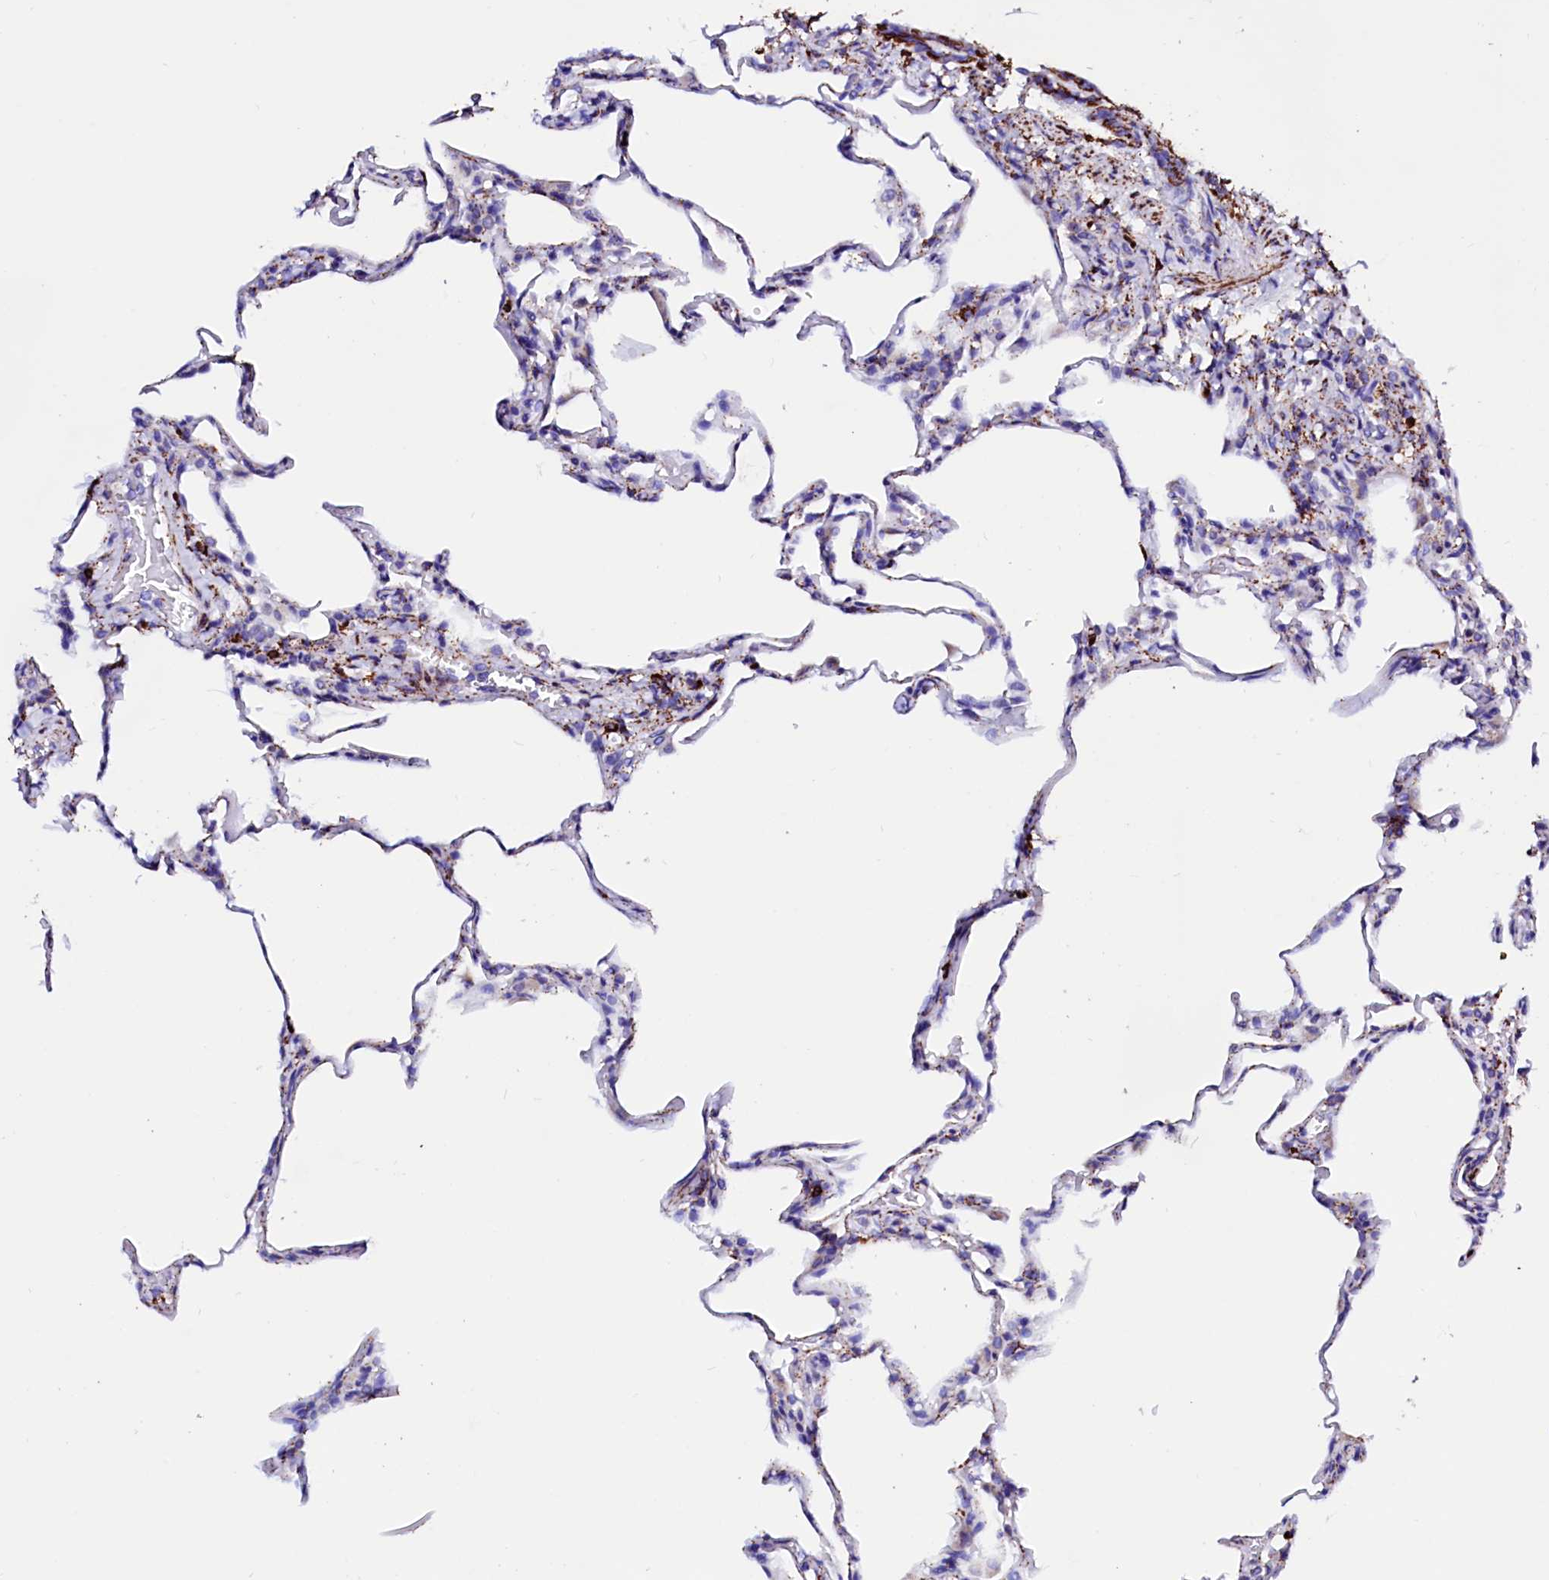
{"staining": {"intensity": "strong", "quantity": "<25%", "location": "cytoplasmic/membranous"}, "tissue": "lung", "cell_type": "Alveolar cells", "image_type": "normal", "snomed": [{"axis": "morphology", "description": "Normal tissue, NOS"}, {"axis": "topography", "description": "Lung"}], "caption": "Immunohistochemistry (IHC) (DAB) staining of normal lung reveals strong cytoplasmic/membranous protein staining in about <25% of alveolar cells. (Brightfield microscopy of DAB IHC at high magnification).", "gene": "MAOB", "patient": {"sex": "male", "age": 20}}